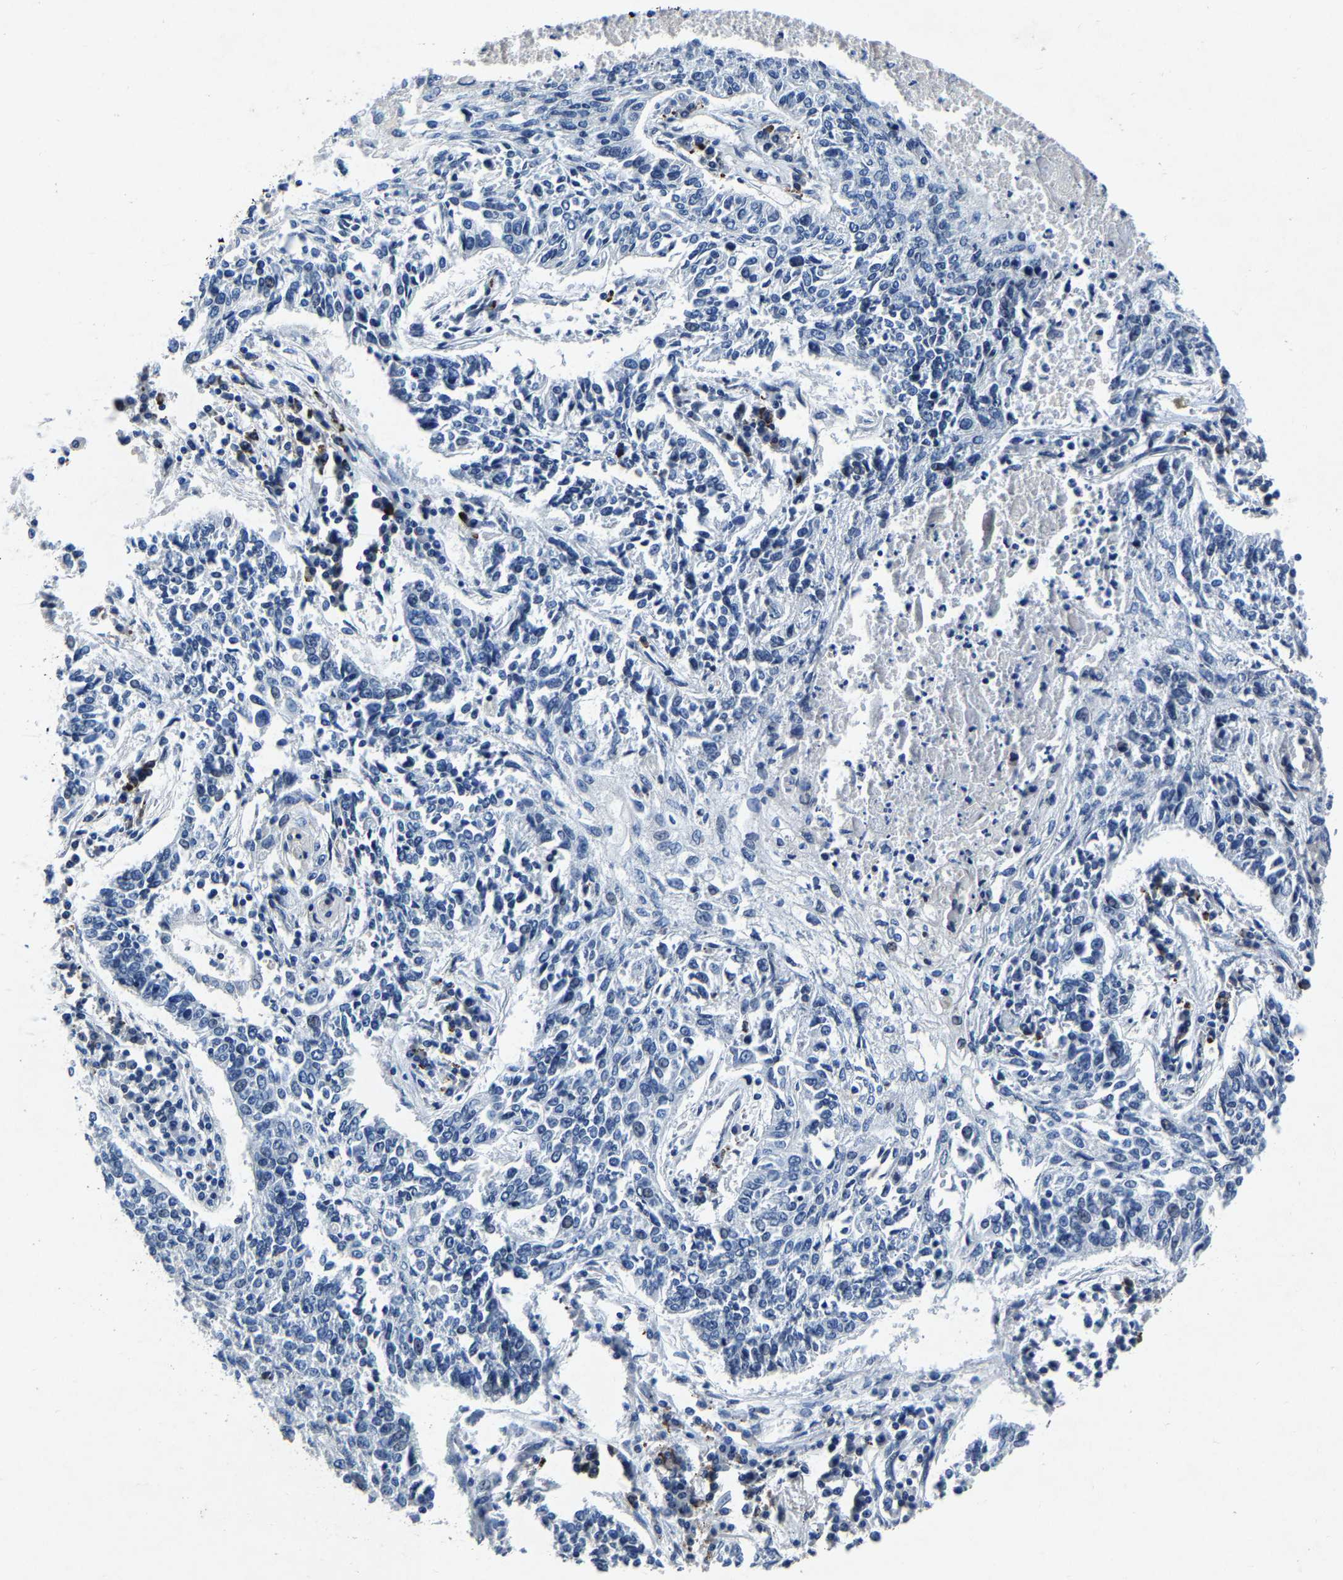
{"staining": {"intensity": "negative", "quantity": "none", "location": "none"}, "tissue": "lung cancer", "cell_type": "Tumor cells", "image_type": "cancer", "snomed": [{"axis": "morphology", "description": "Normal tissue, NOS"}, {"axis": "morphology", "description": "Squamous cell carcinoma, NOS"}, {"axis": "topography", "description": "Cartilage tissue"}, {"axis": "topography", "description": "Bronchus"}, {"axis": "topography", "description": "Lung"}], "caption": "Immunohistochemistry (IHC) micrograph of human squamous cell carcinoma (lung) stained for a protein (brown), which shows no expression in tumor cells.", "gene": "UBN2", "patient": {"sex": "female", "age": 49}}